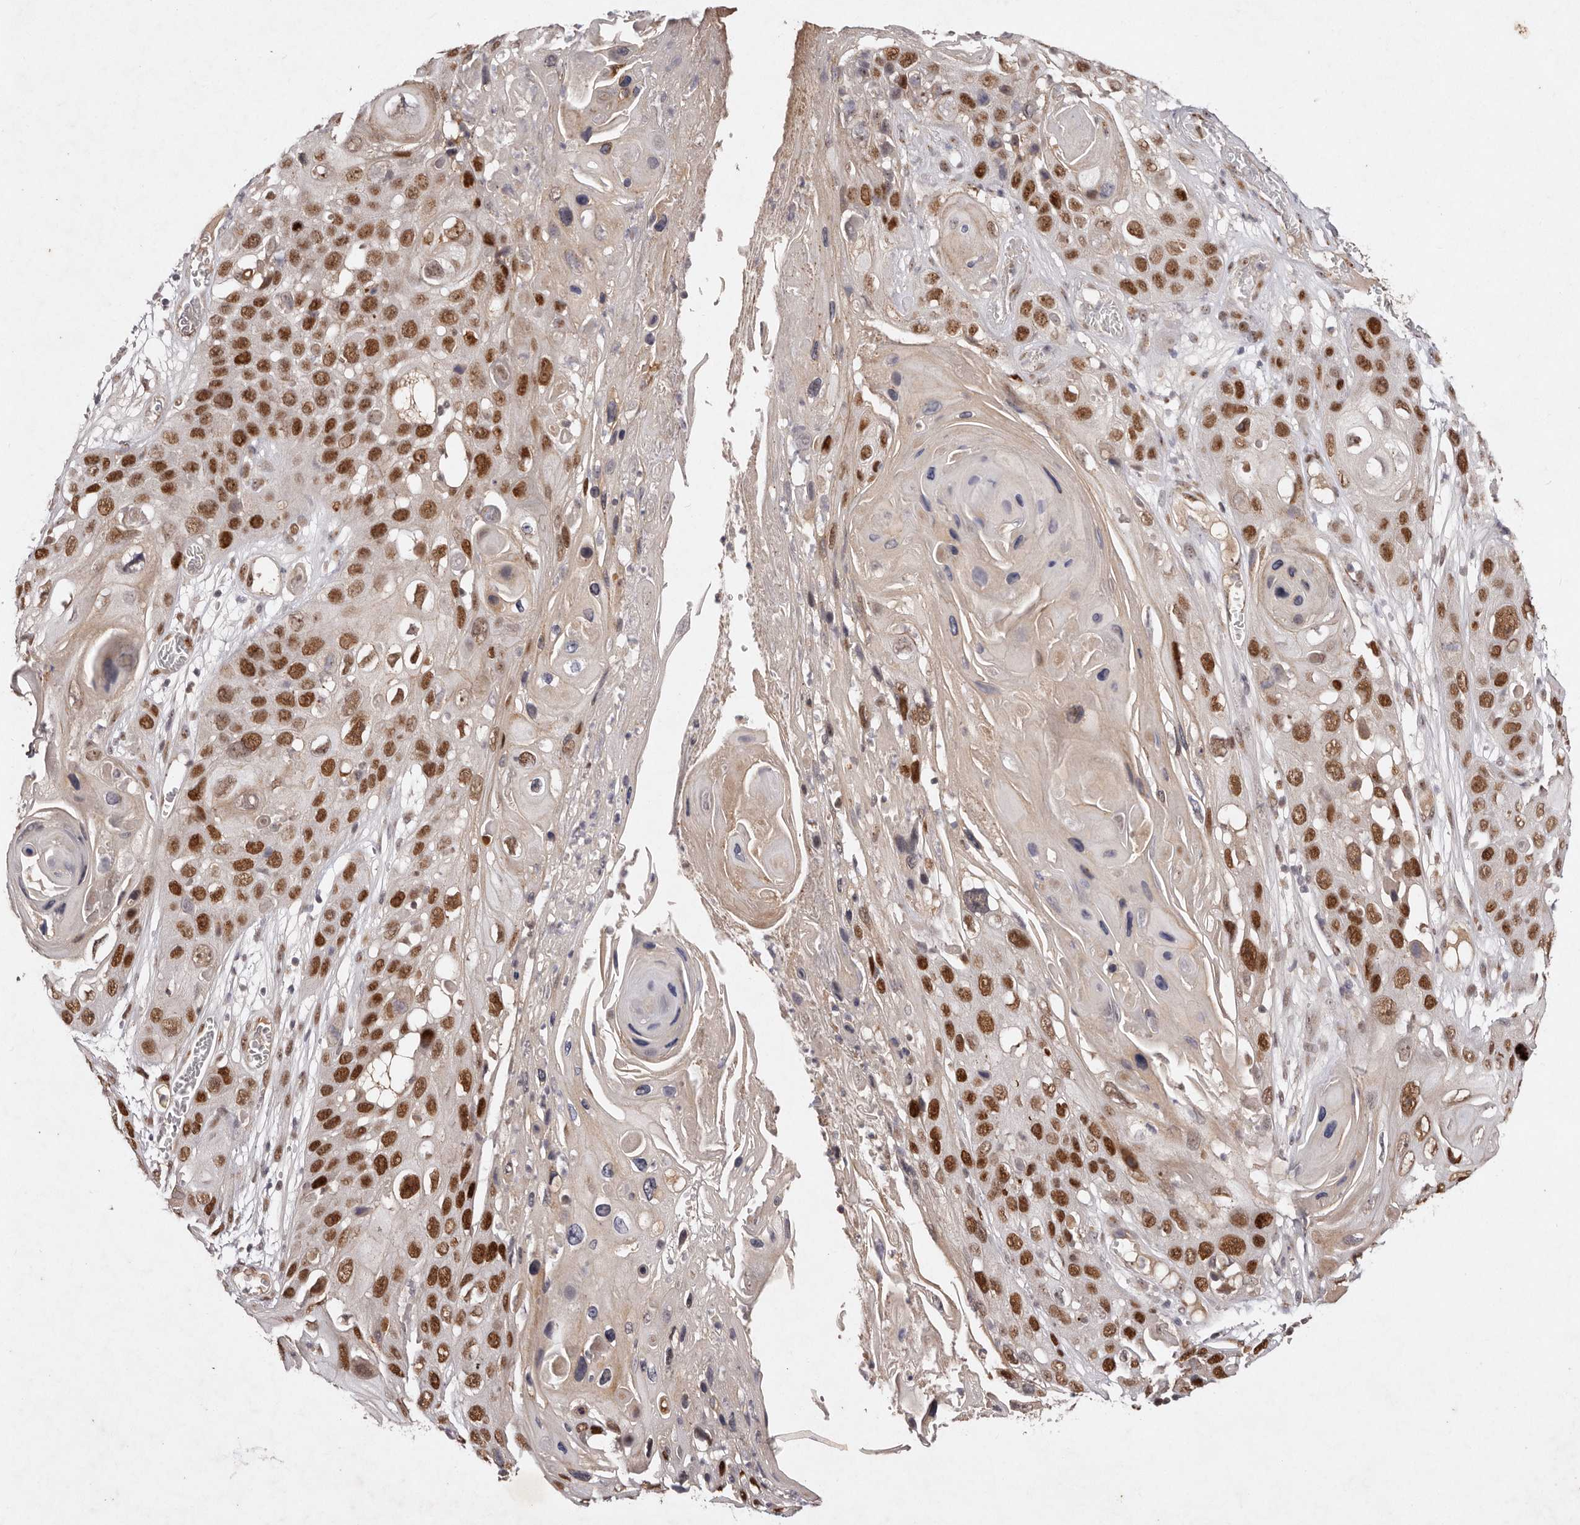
{"staining": {"intensity": "strong", "quantity": ">75%", "location": "nuclear"}, "tissue": "skin cancer", "cell_type": "Tumor cells", "image_type": "cancer", "snomed": [{"axis": "morphology", "description": "Squamous cell carcinoma, NOS"}, {"axis": "topography", "description": "Skin"}], "caption": "A brown stain highlights strong nuclear staining of a protein in human squamous cell carcinoma (skin) tumor cells. The staining was performed using DAB (3,3'-diaminobenzidine), with brown indicating positive protein expression. Nuclei are stained blue with hematoxylin.", "gene": "KLF7", "patient": {"sex": "male", "age": 55}}